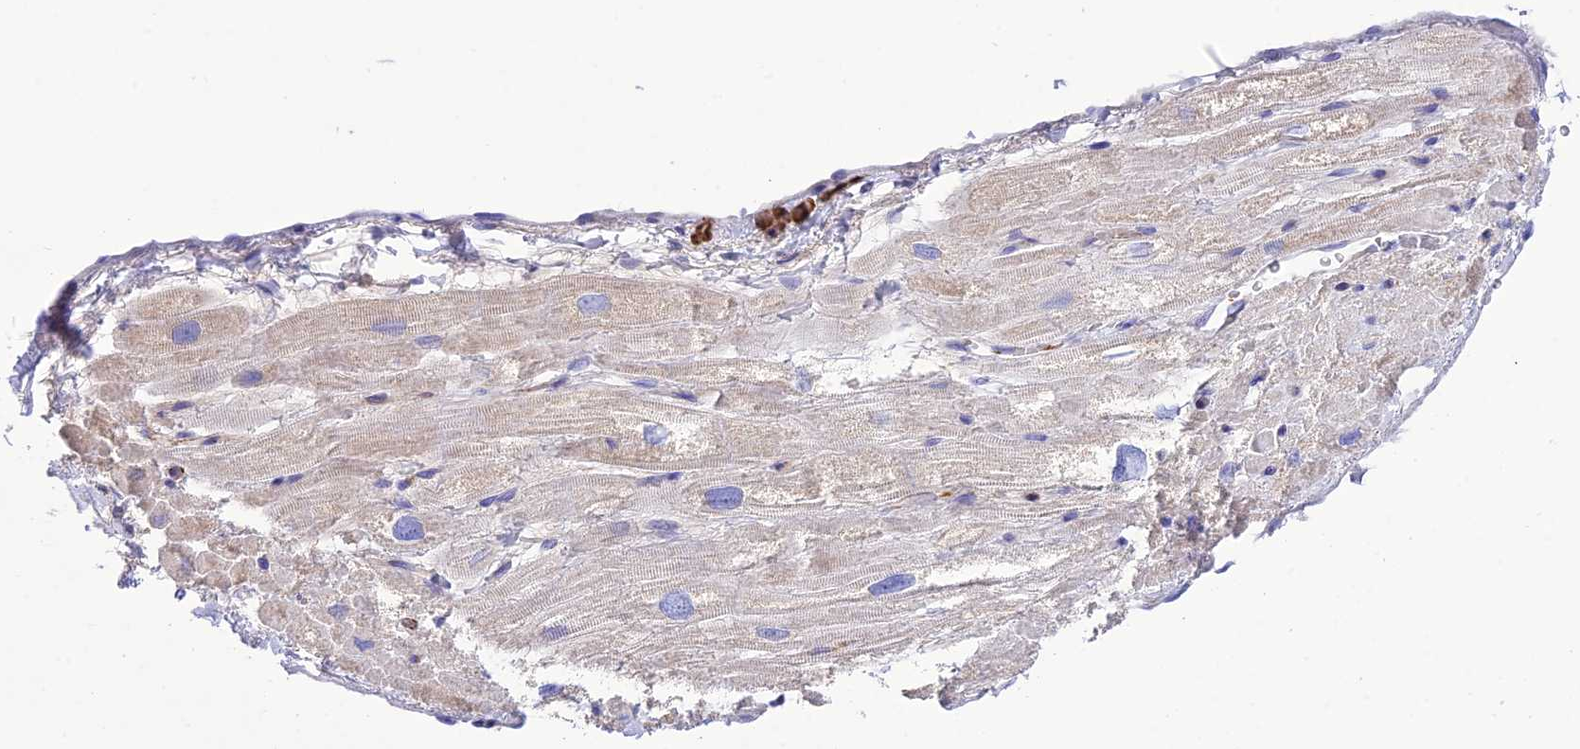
{"staining": {"intensity": "weak", "quantity": "<25%", "location": "cytoplasmic/membranous"}, "tissue": "heart muscle", "cell_type": "Cardiomyocytes", "image_type": "normal", "snomed": [{"axis": "morphology", "description": "Normal tissue, NOS"}, {"axis": "topography", "description": "Heart"}], "caption": "Photomicrograph shows no protein expression in cardiomyocytes of unremarkable heart muscle.", "gene": "FRA10AC1", "patient": {"sex": "male", "age": 65}}